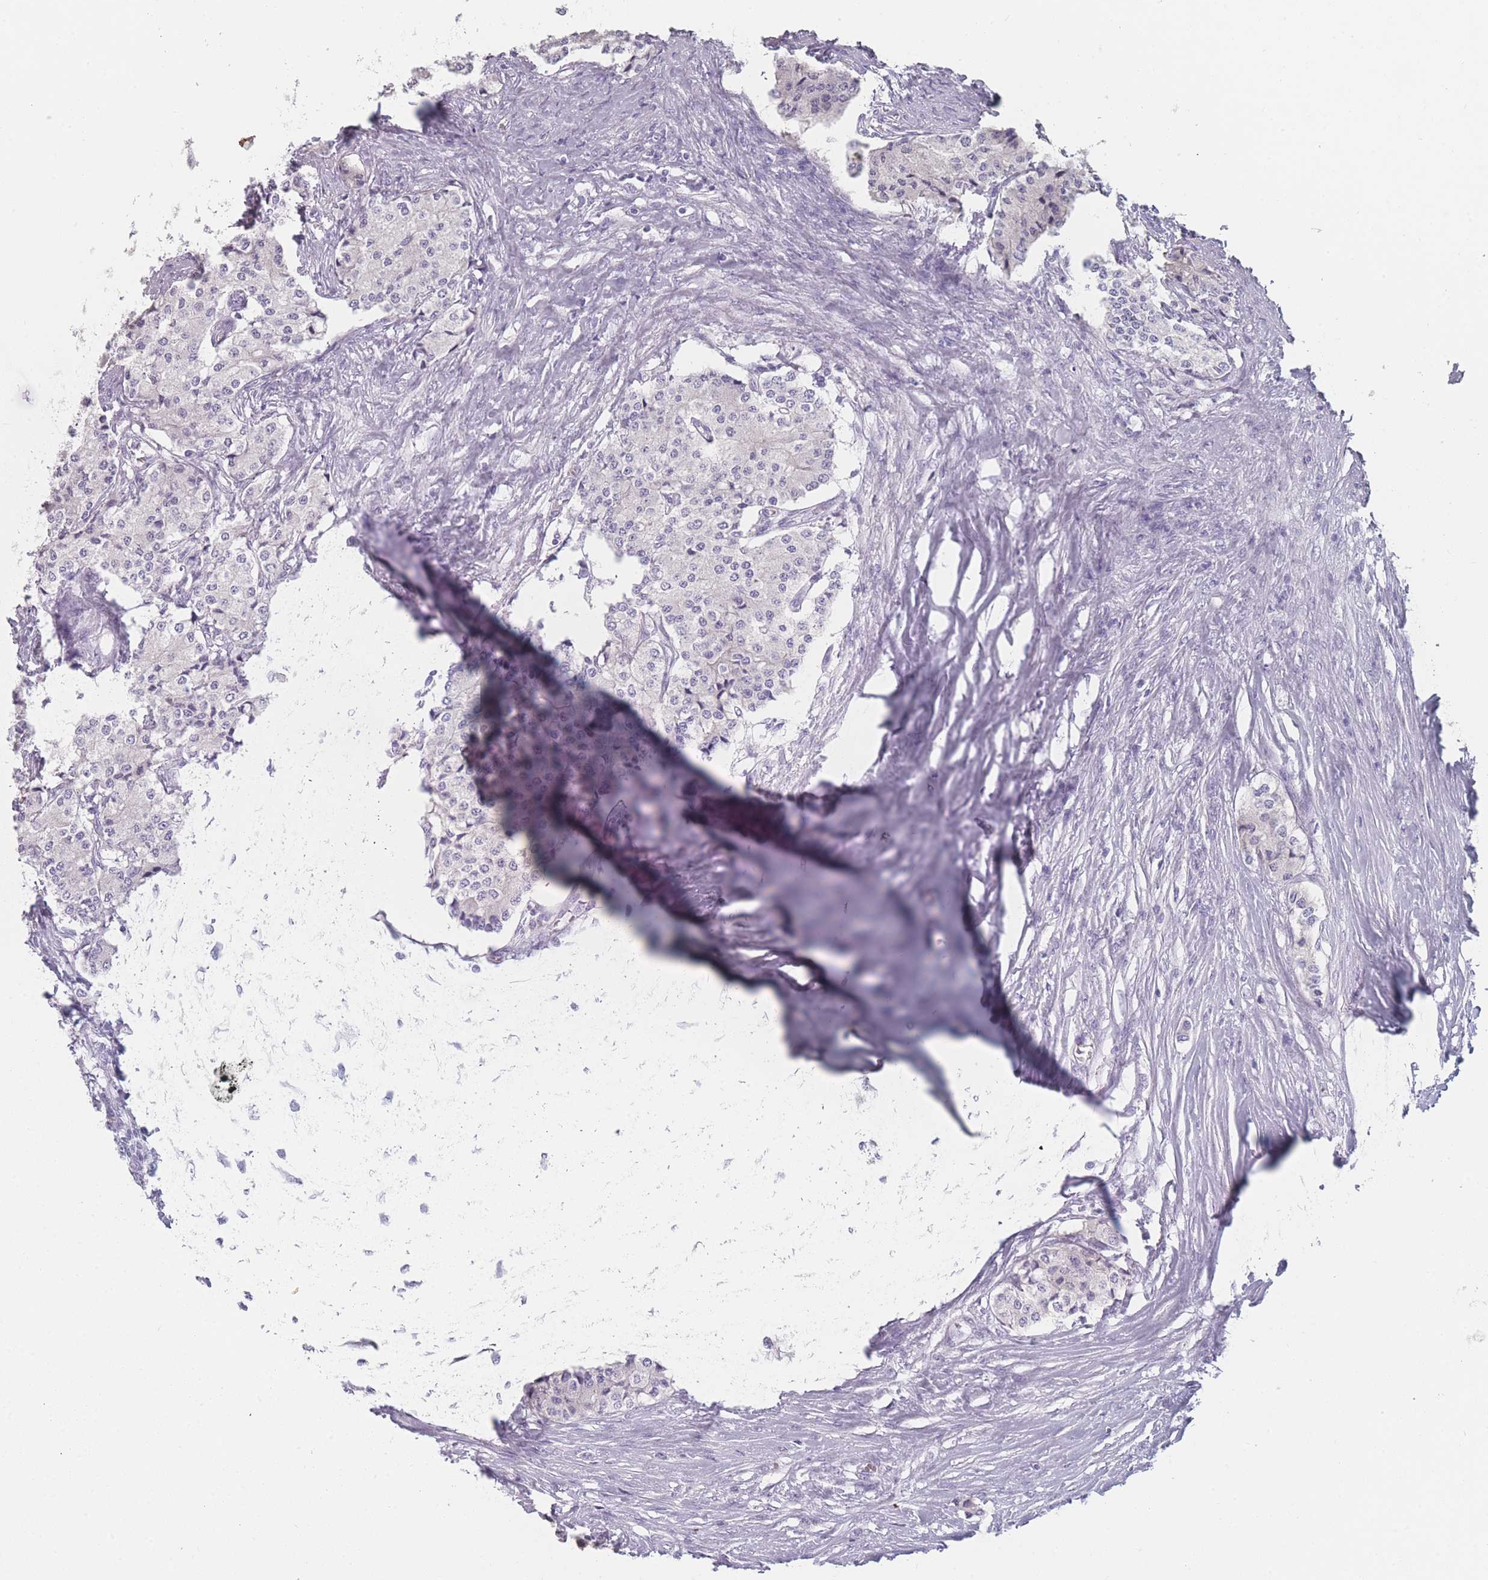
{"staining": {"intensity": "negative", "quantity": "none", "location": "none"}, "tissue": "carcinoid", "cell_type": "Tumor cells", "image_type": "cancer", "snomed": [{"axis": "morphology", "description": "Carcinoid, malignant, NOS"}, {"axis": "topography", "description": "Colon"}], "caption": "The micrograph exhibits no significant expression in tumor cells of carcinoid.", "gene": "PPFIA3", "patient": {"sex": "female", "age": 52}}